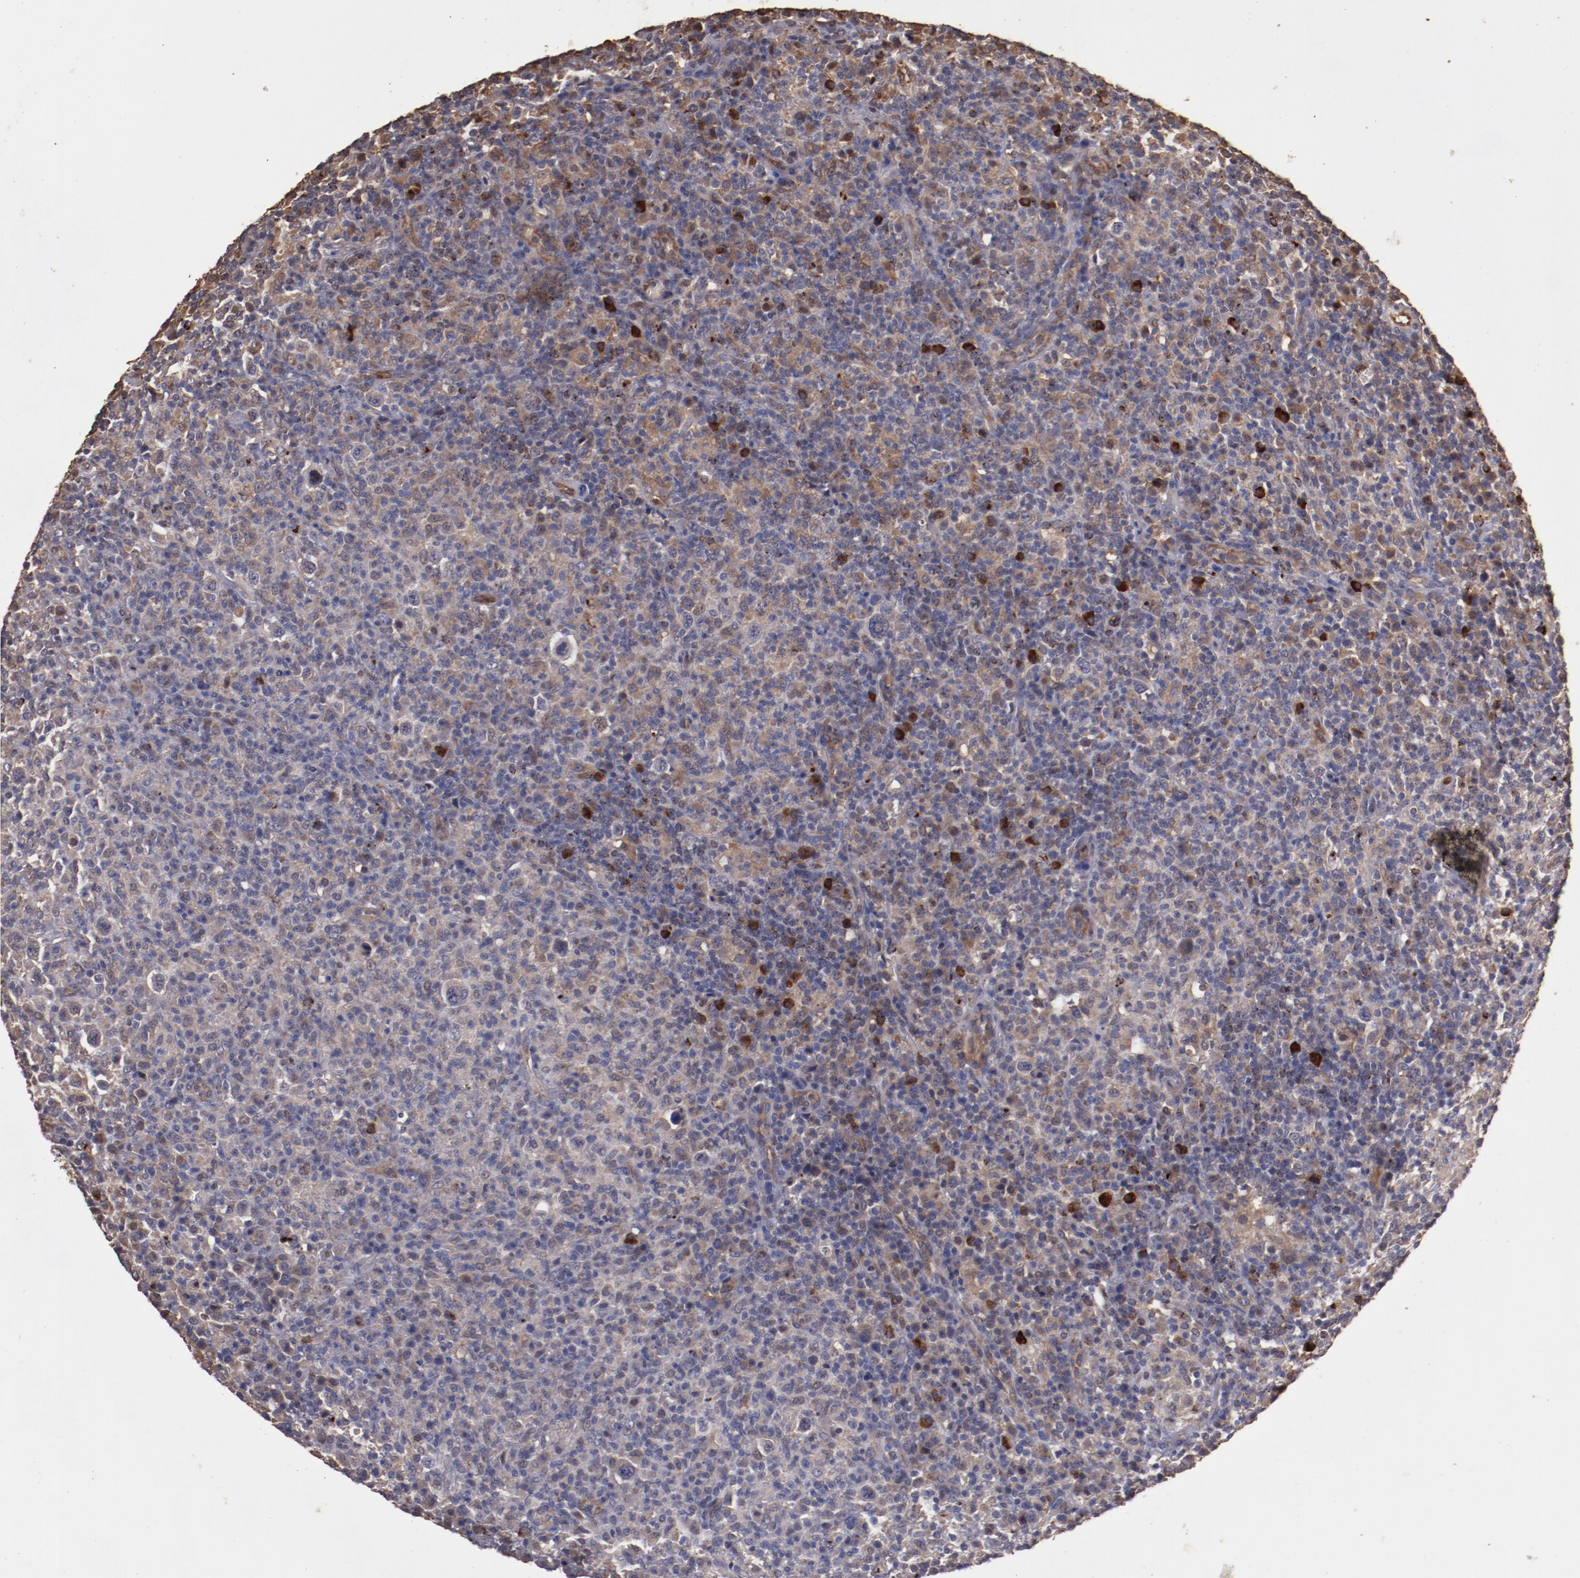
{"staining": {"intensity": "weak", "quantity": "25%-75%", "location": "cytoplasmic/membranous"}, "tissue": "lymphoma", "cell_type": "Tumor cells", "image_type": "cancer", "snomed": [{"axis": "morphology", "description": "Hodgkin's disease, NOS"}, {"axis": "topography", "description": "Lymph node"}], "caption": "DAB (3,3'-diaminobenzidine) immunohistochemical staining of Hodgkin's disease reveals weak cytoplasmic/membranous protein positivity in about 25%-75% of tumor cells.", "gene": "SRRD", "patient": {"sex": "male", "age": 65}}